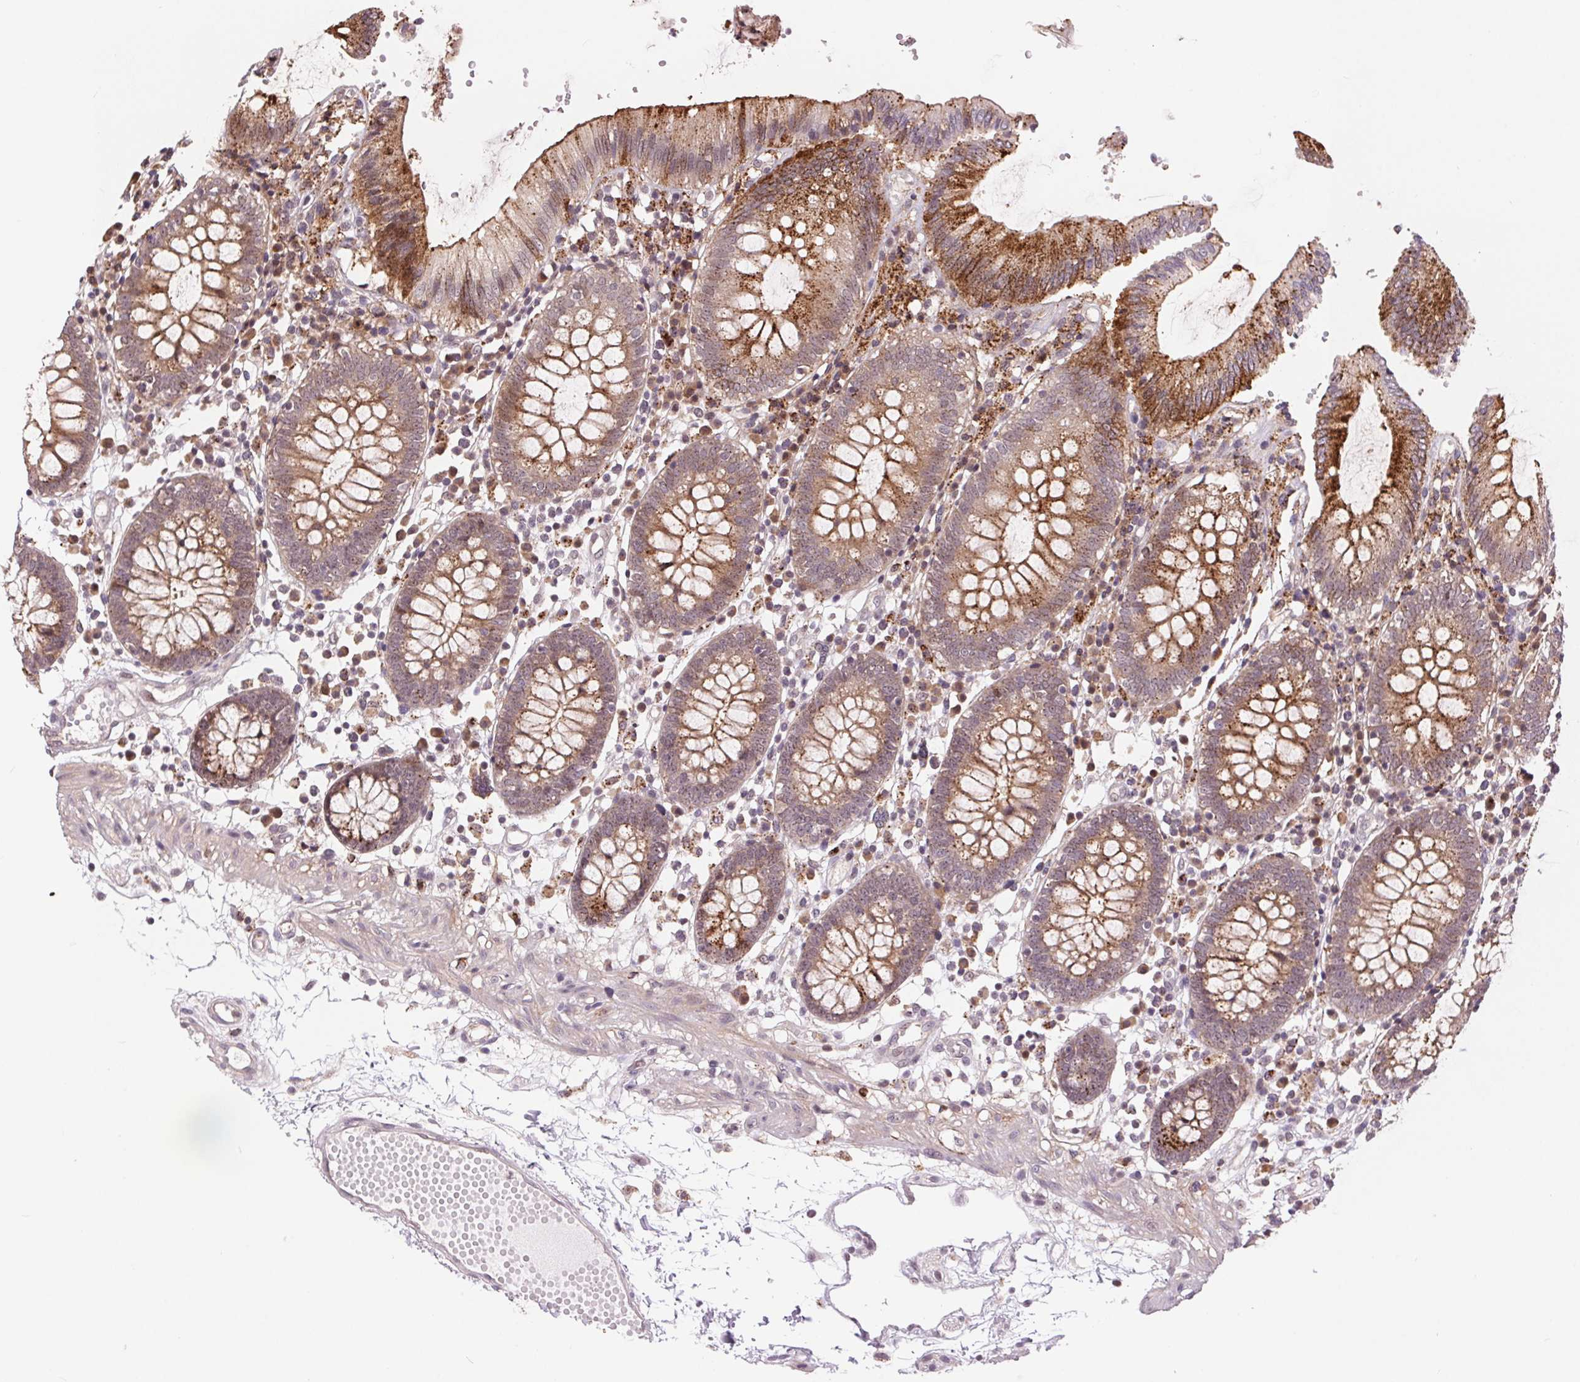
{"staining": {"intensity": "weak", "quantity": "25%-75%", "location": "cytoplasmic/membranous"}, "tissue": "colon", "cell_type": "Endothelial cells", "image_type": "normal", "snomed": [{"axis": "morphology", "description": "Normal tissue, NOS"}, {"axis": "morphology", "description": "Adenocarcinoma, NOS"}, {"axis": "topography", "description": "Colon"}], "caption": "Immunohistochemistry of normal colon demonstrates low levels of weak cytoplasmic/membranous staining in approximately 25%-75% of endothelial cells.", "gene": "CHMP4B", "patient": {"sex": "male", "age": 83}}